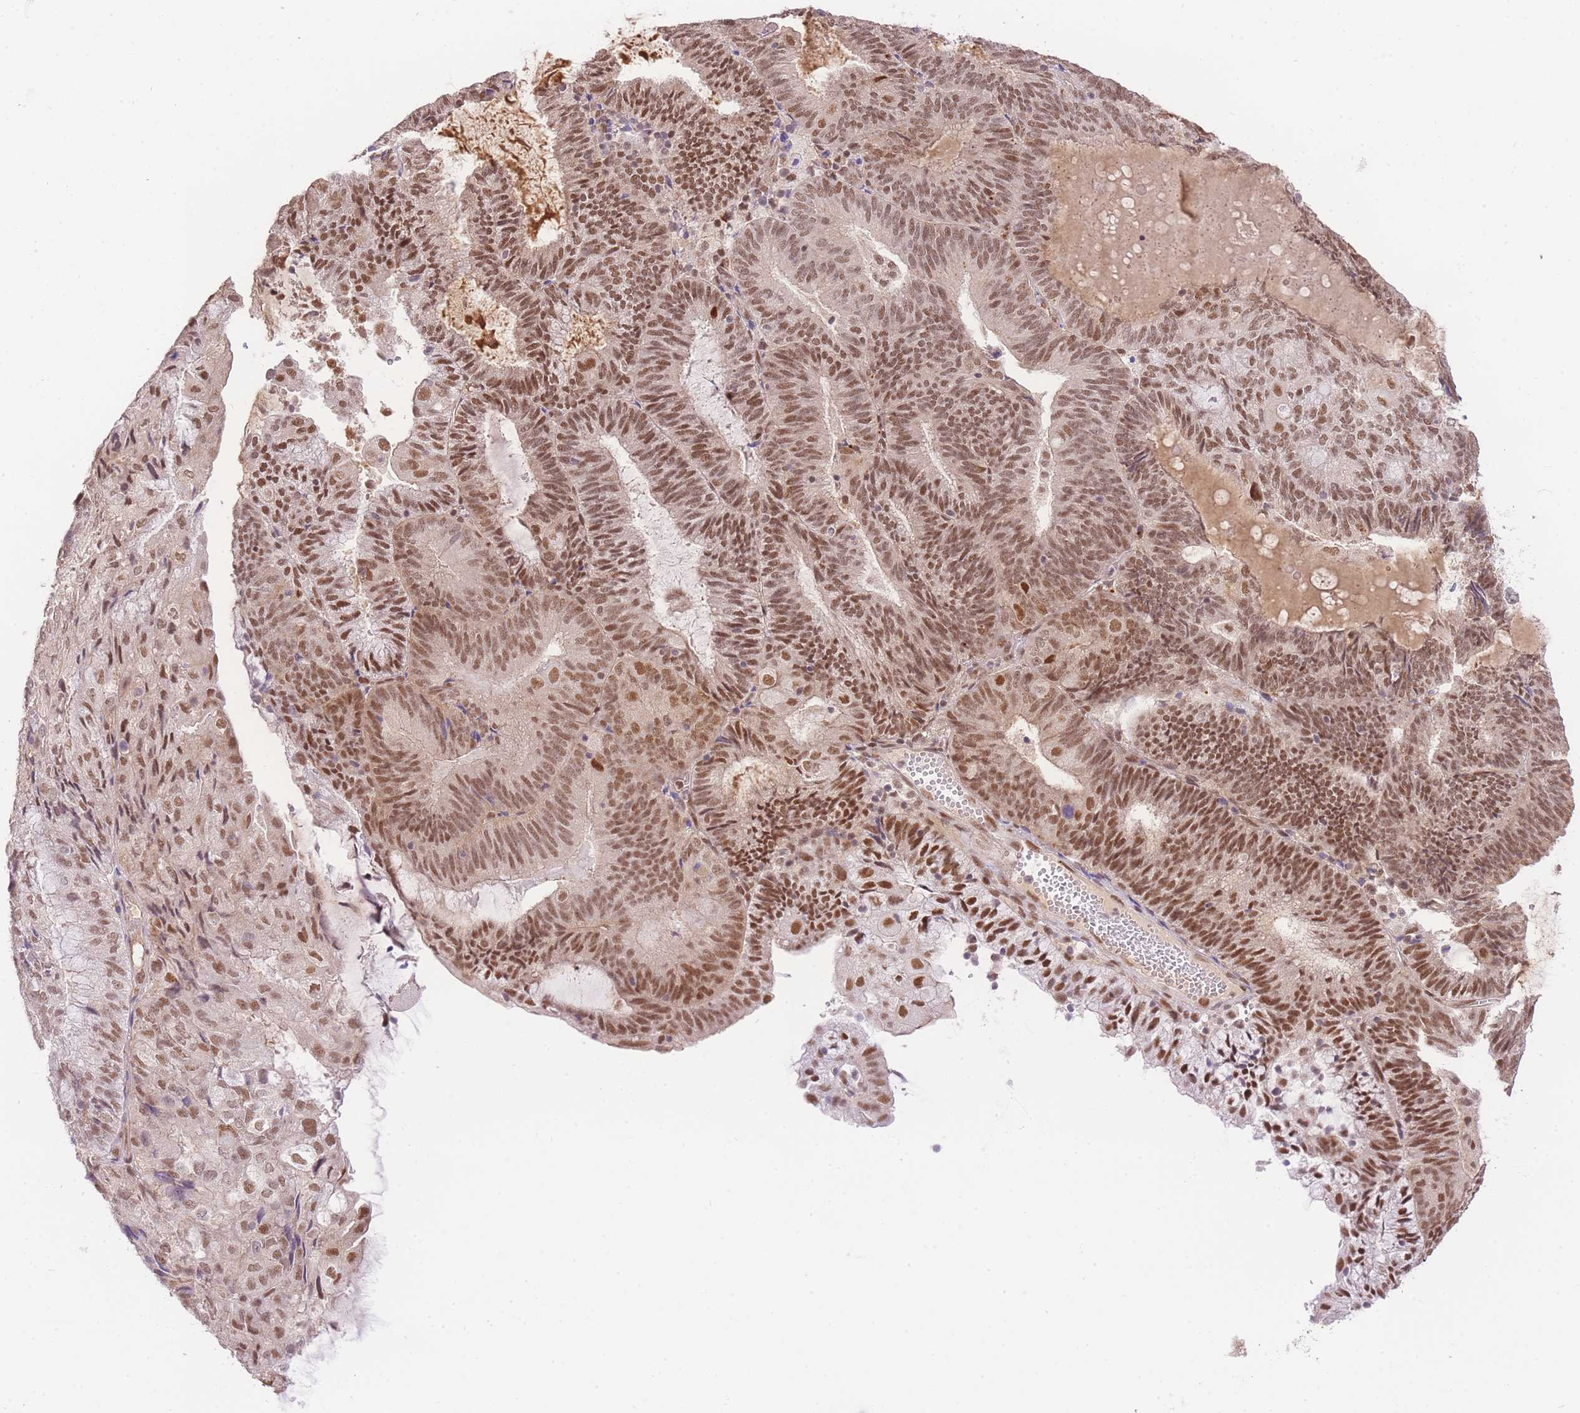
{"staining": {"intensity": "moderate", "quantity": ">75%", "location": "nuclear"}, "tissue": "endometrial cancer", "cell_type": "Tumor cells", "image_type": "cancer", "snomed": [{"axis": "morphology", "description": "Adenocarcinoma, NOS"}, {"axis": "topography", "description": "Endometrium"}], "caption": "Adenocarcinoma (endometrial) stained with a protein marker shows moderate staining in tumor cells.", "gene": "UBXN7", "patient": {"sex": "female", "age": 81}}